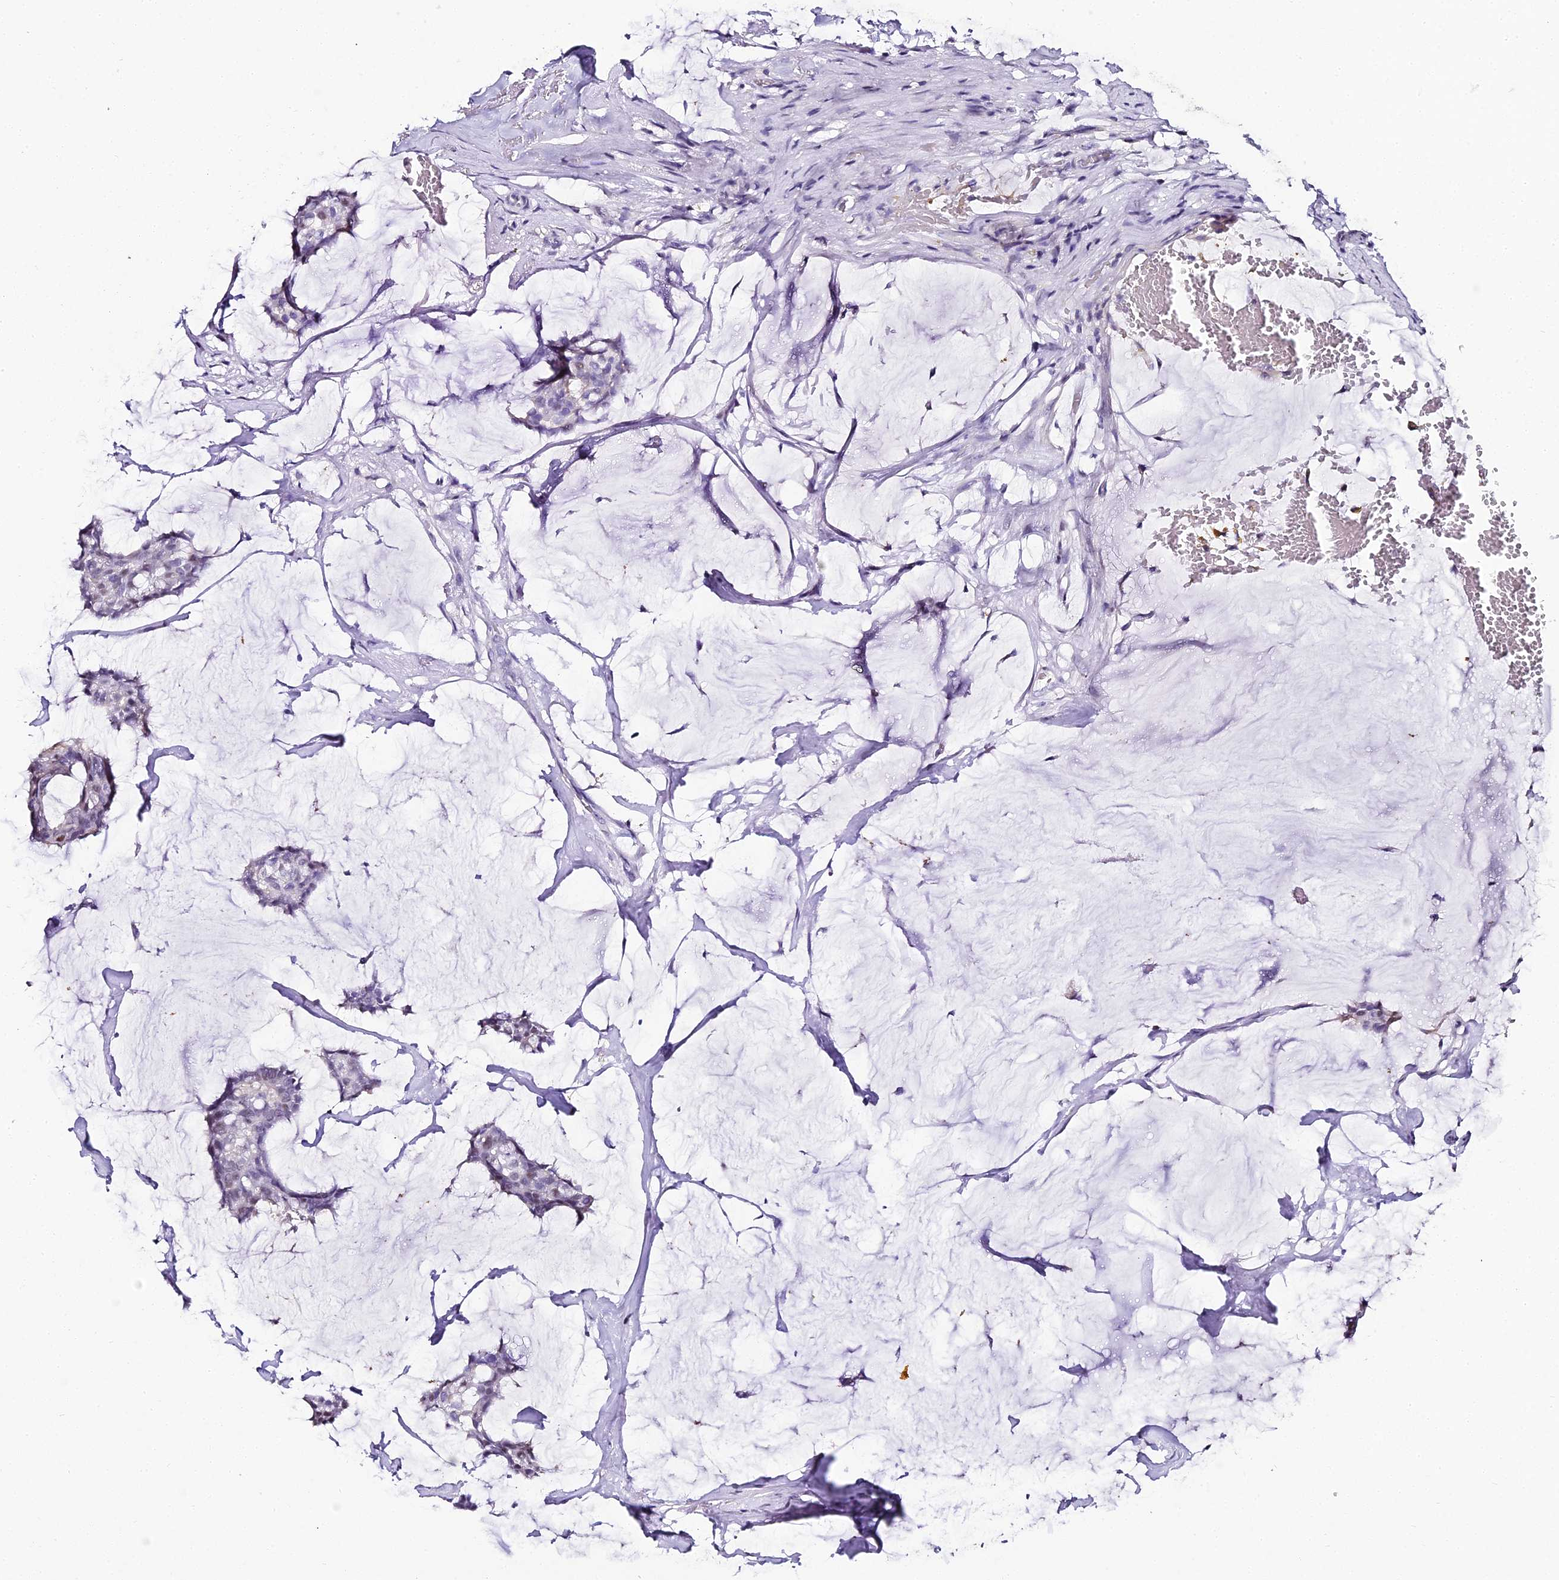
{"staining": {"intensity": "negative", "quantity": "none", "location": "none"}, "tissue": "breast cancer", "cell_type": "Tumor cells", "image_type": "cancer", "snomed": [{"axis": "morphology", "description": "Duct carcinoma"}, {"axis": "topography", "description": "Breast"}], "caption": "The image displays no significant staining in tumor cells of breast cancer. (DAB (3,3'-diaminobenzidine) IHC visualized using brightfield microscopy, high magnification).", "gene": "ABHD14A-ACY1", "patient": {"sex": "female", "age": 93}}